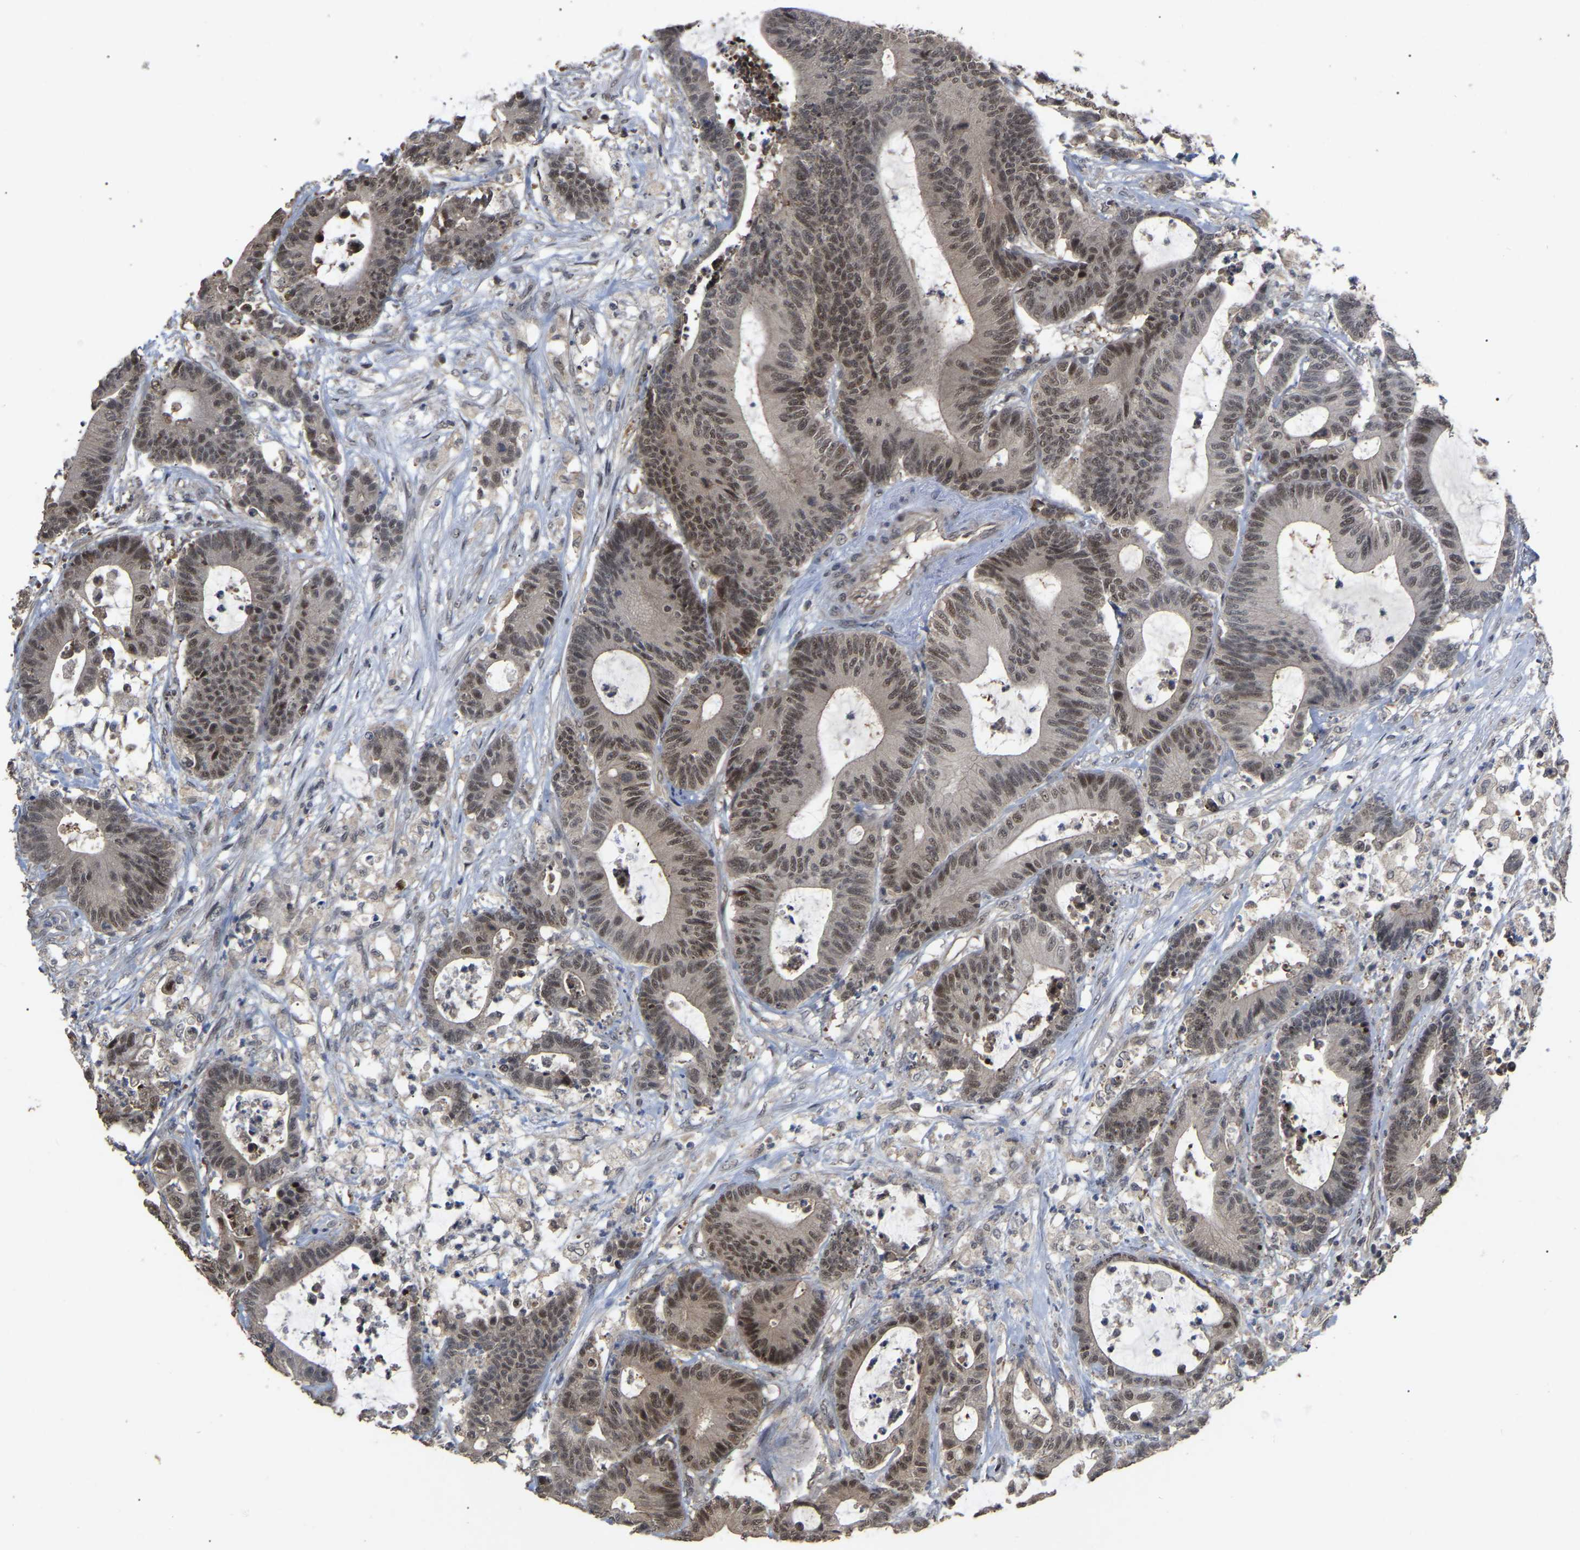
{"staining": {"intensity": "moderate", "quantity": ">75%", "location": "nuclear"}, "tissue": "colorectal cancer", "cell_type": "Tumor cells", "image_type": "cancer", "snomed": [{"axis": "morphology", "description": "Adenocarcinoma, NOS"}, {"axis": "topography", "description": "Colon"}], "caption": "Immunohistochemical staining of human colorectal adenocarcinoma demonstrates moderate nuclear protein positivity in approximately >75% of tumor cells.", "gene": "JAZF1", "patient": {"sex": "female", "age": 84}}